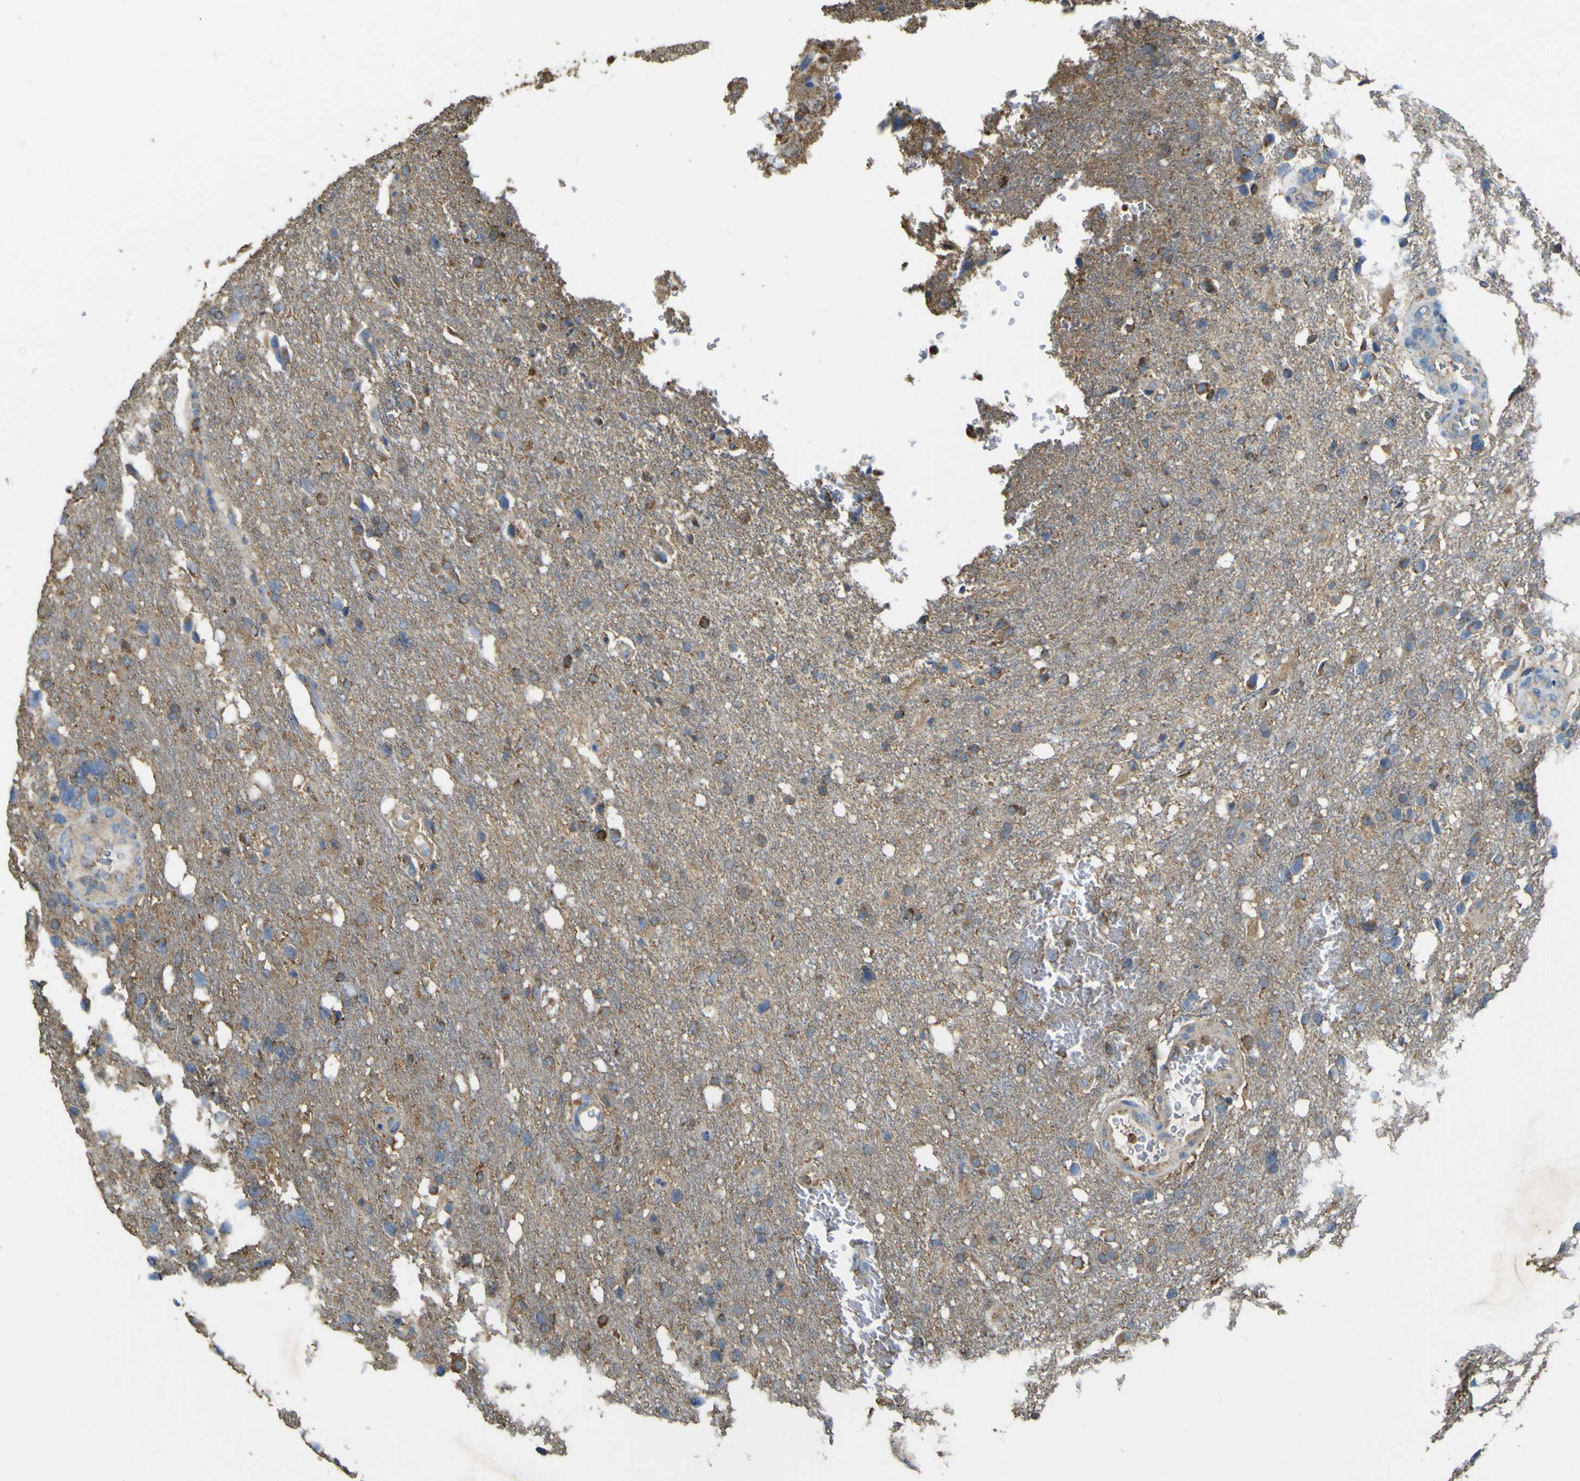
{"staining": {"intensity": "weak", "quantity": "<25%", "location": "cytoplasmic/membranous"}, "tissue": "glioma", "cell_type": "Tumor cells", "image_type": "cancer", "snomed": [{"axis": "morphology", "description": "Glioma, malignant, High grade"}, {"axis": "topography", "description": "Brain"}], "caption": "Tumor cells show no significant staining in glioma. (DAB IHC visualized using brightfield microscopy, high magnification).", "gene": "ACSL3", "patient": {"sex": "female", "age": 58}}